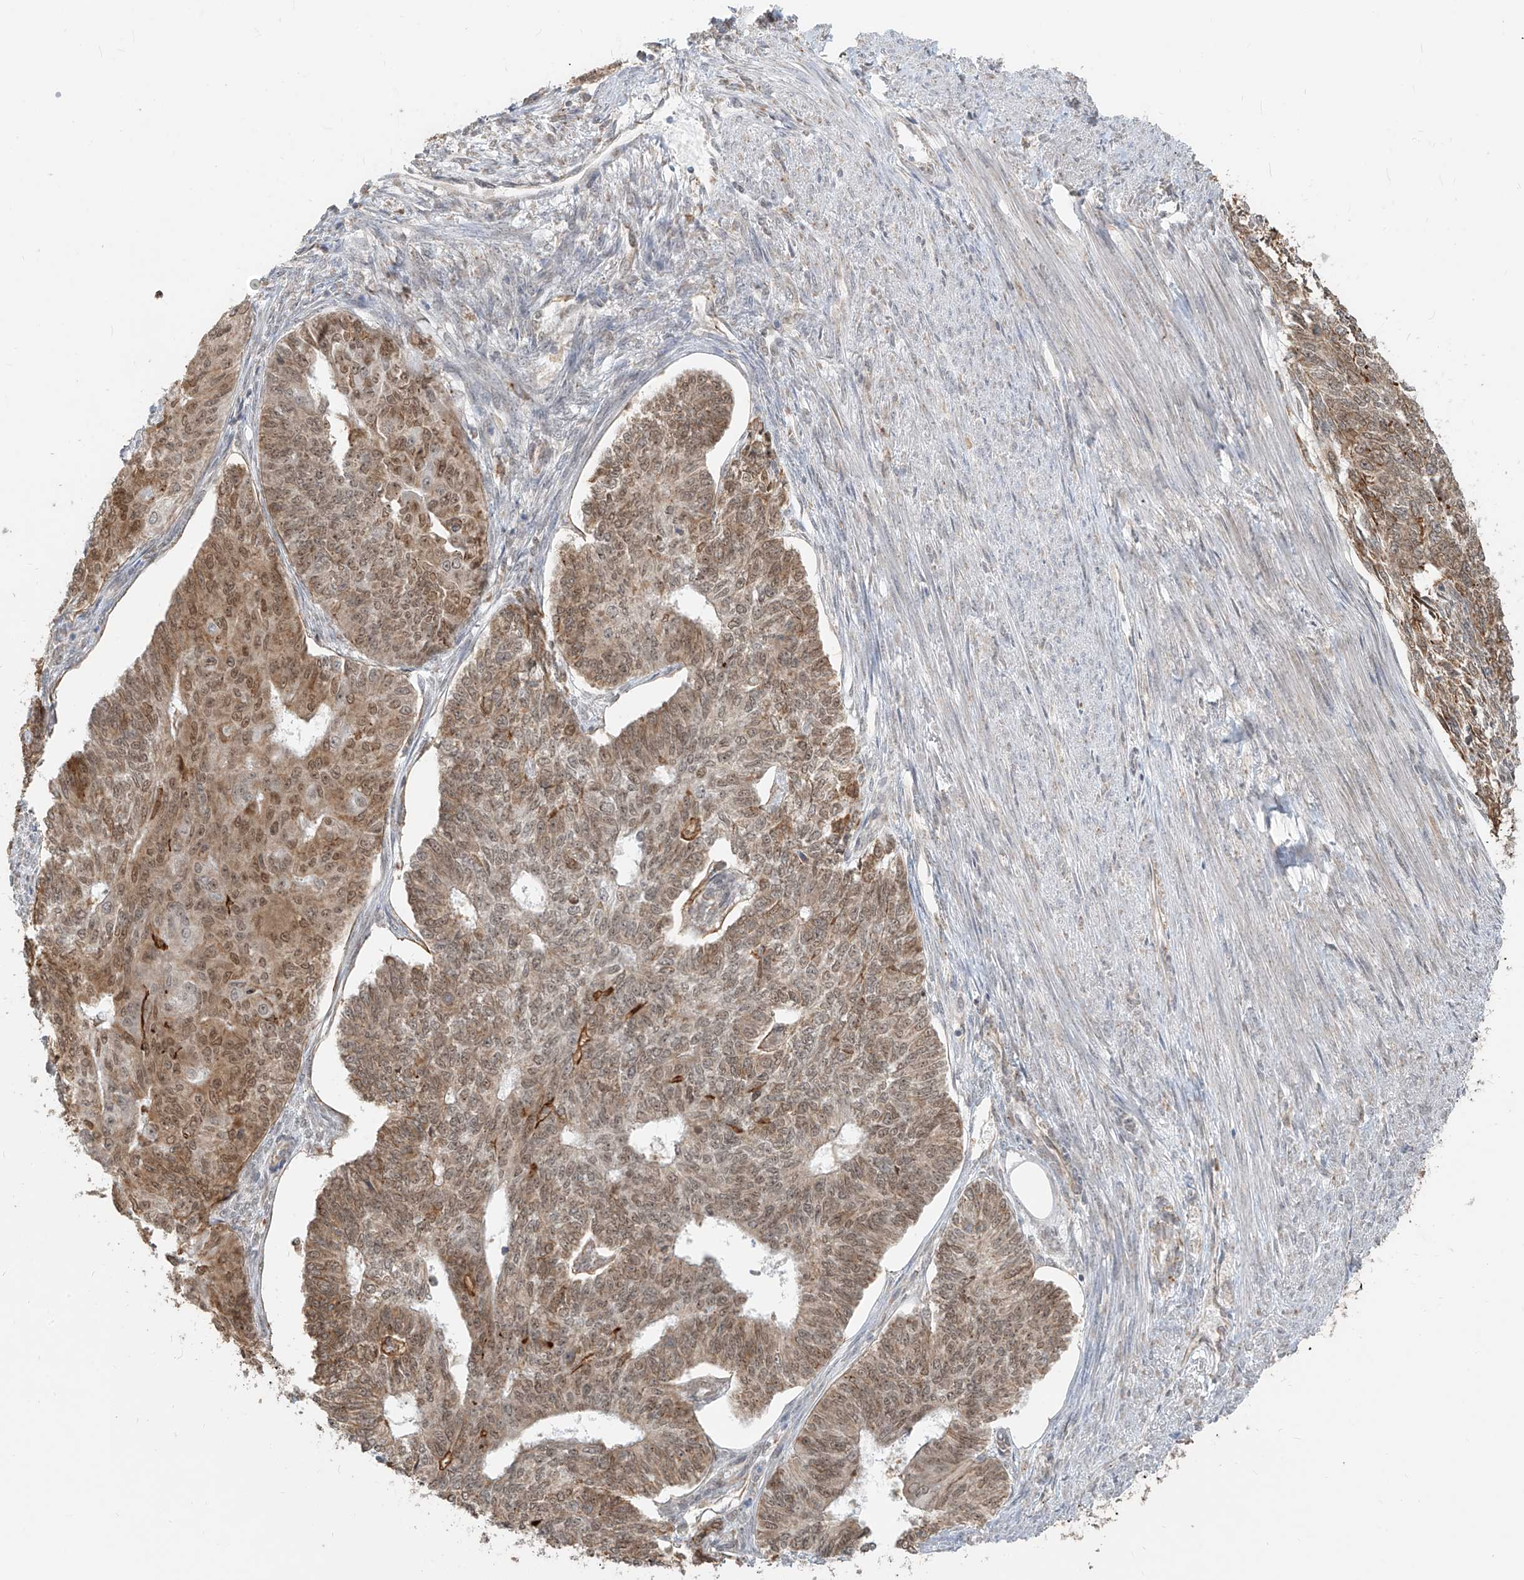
{"staining": {"intensity": "strong", "quantity": ">75%", "location": "cytoplasmic/membranous,nuclear"}, "tissue": "endometrial cancer", "cell_type": "Tumor cells", "image_type": "cancer", "snomed": [{"axis": "morphology", "description": "Adenocarcinoma, NOS"}, {"axis": "topography", "description": "Endometrium"}], "caption": "Endometrial cancer (adenocarcinoma) stained with a protein marker shows strong staining in tumor cells.", "gene": "ZMYM2", "patient": {"sex": "female", "age": 32}}